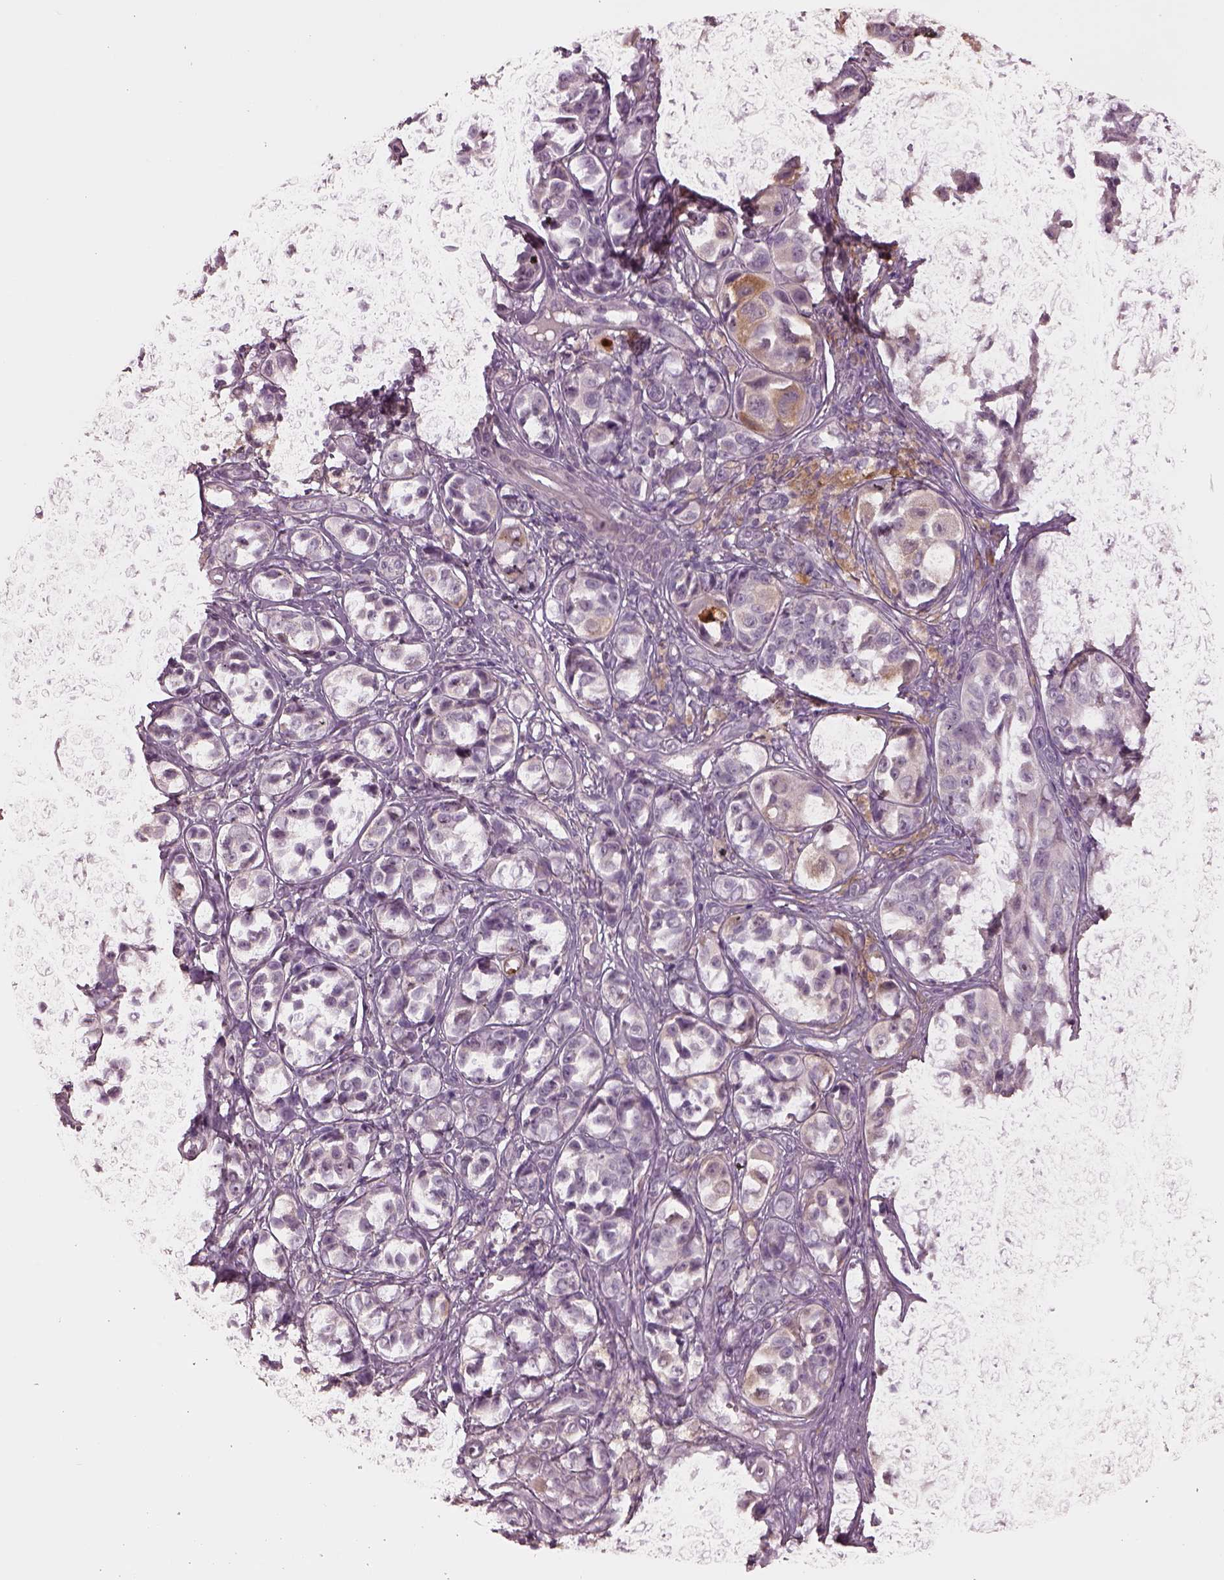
{"staining": {"intensity": "negative", "quantity": "none", "location": "none"}, "tissue": "melanoma", "cell_type": "Tumor cells", "image_type": "cancer", "snomed": [{"axis": "morphology", "description": "Malignant melanoma, NOS"}, {"axis": "topography", "description": "Skin"}], "caption": "Tumor cells are negative for brown protein staining in melanoma.", "gene": "MIA", "patient": {"sex": "male", "age": 48}}